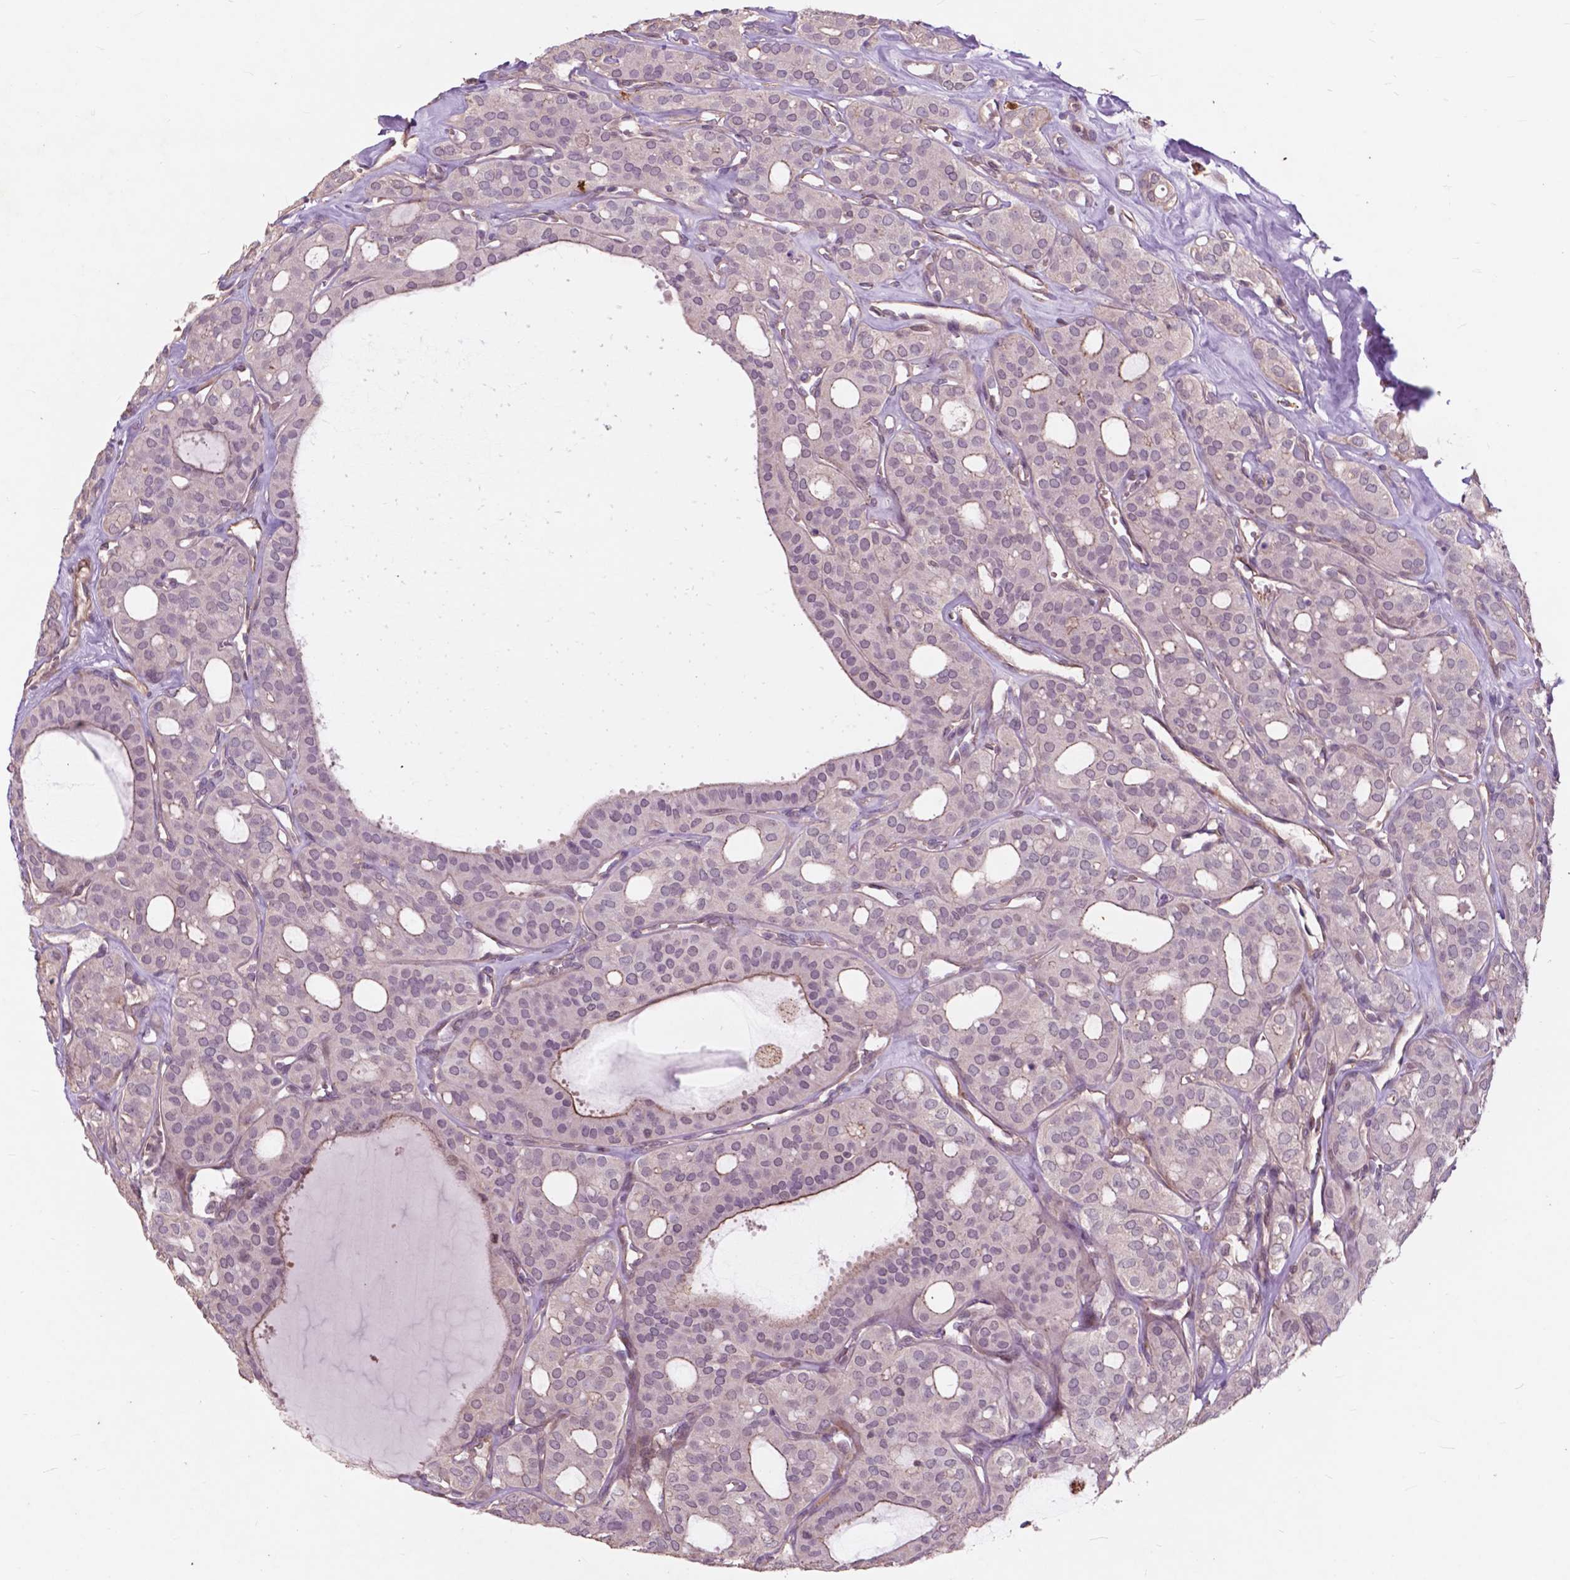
{"staining": {"intensity": "negative", "quantity": "none", "location": "none"}, "tissue": "thyroid cancer", "cell_type": "Tumor cells", "image_type": "cancer", "snomed": [{"axis": "morphology", "description": "Follicular adenoma carcinoma, NOS"}, {"axis": "topography", "description": "Thyroid gland"}], "caption": "A histopathology image of human follicular adenoma carcinoma (thyroid) is negative for staining in tumor cells.", "gene": "RFPL4B", "patient": {"sex": "male", "age": 75}}